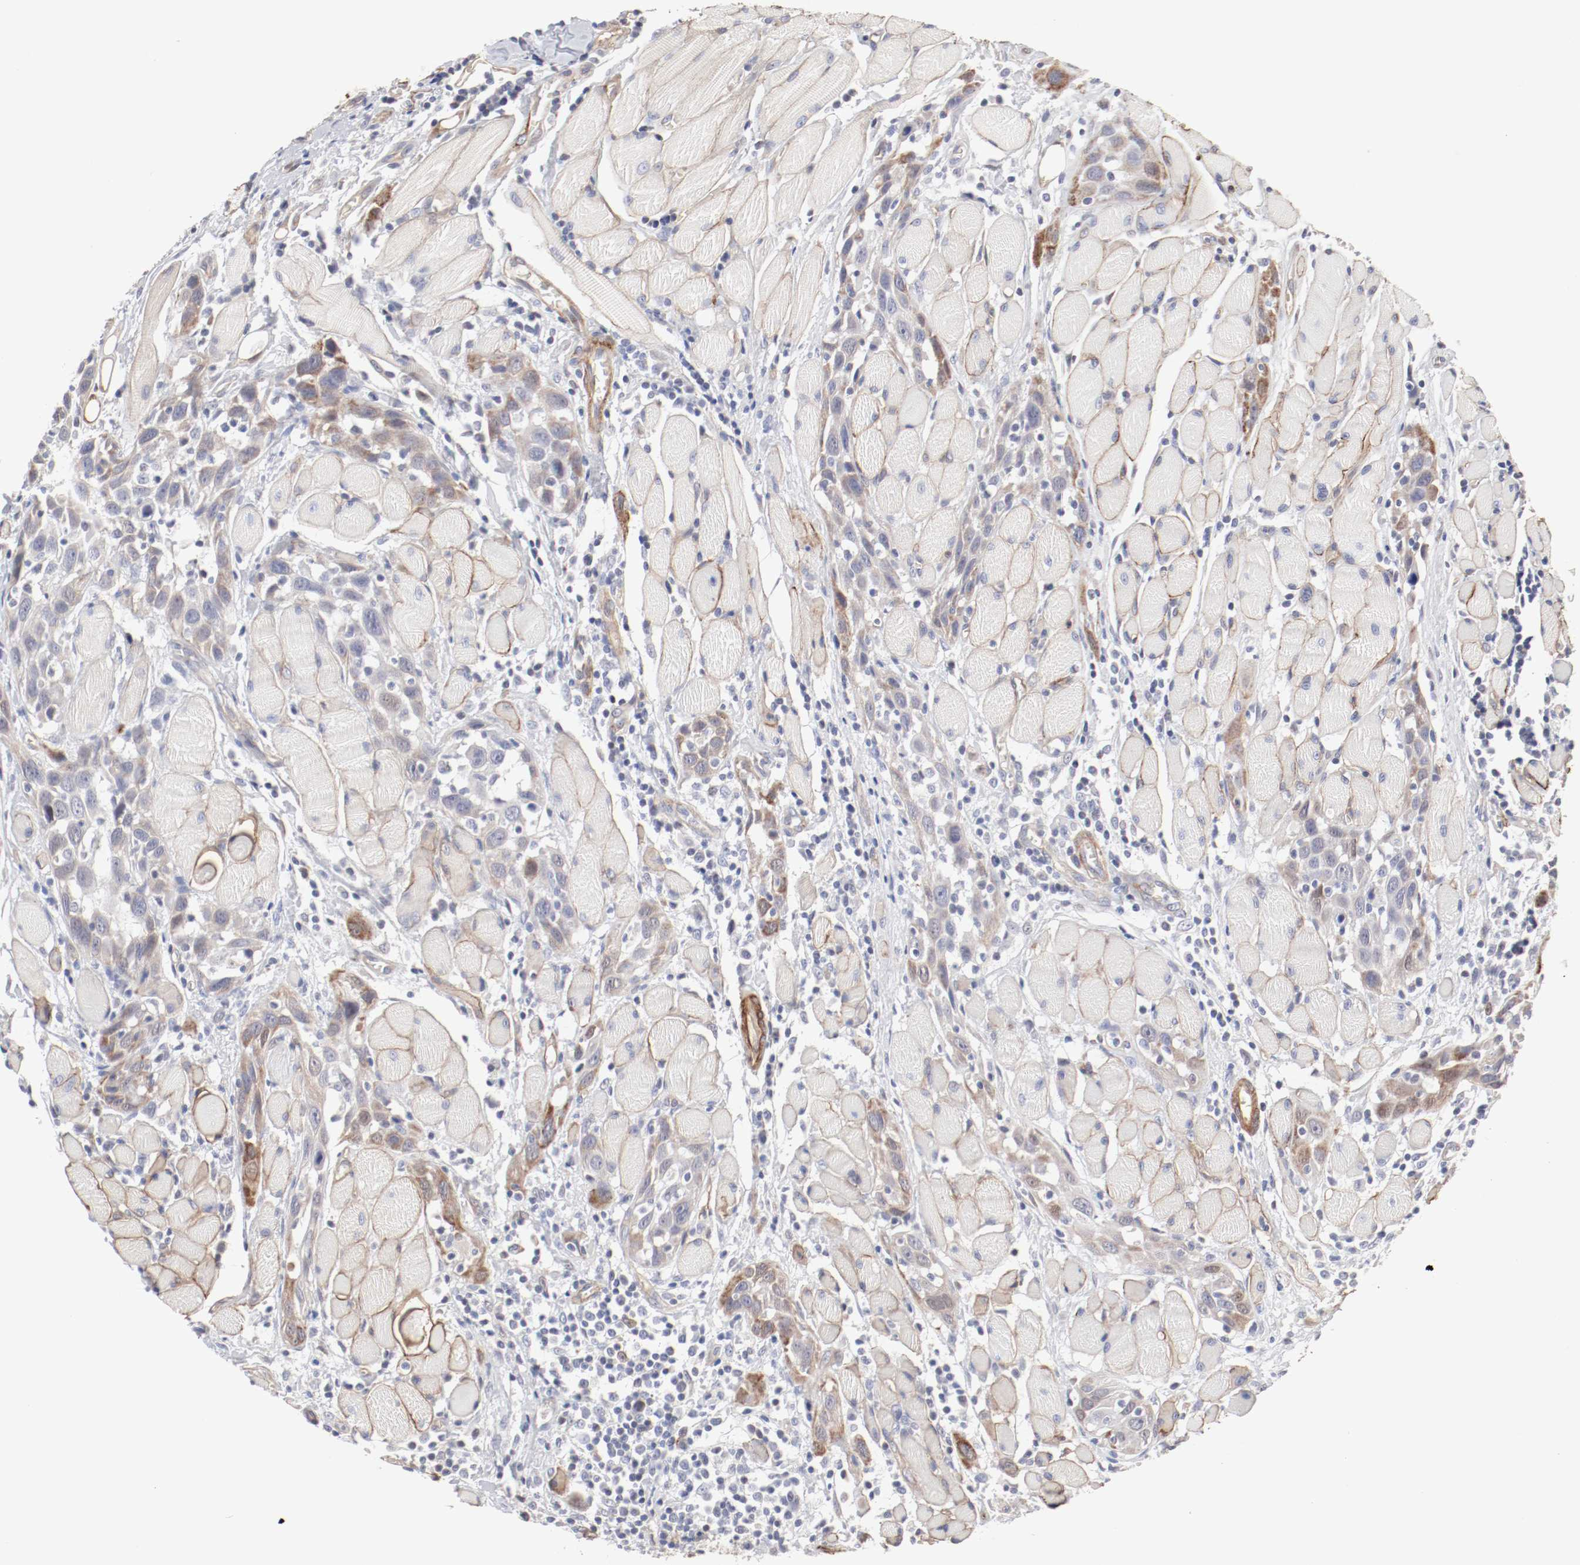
{"staining": {"intensity": "weak", "quantity": "<25%", "location": "cytoplasmic/membranous"}, "tissue": "head and neck cancer", "cell_type": "Tumor cells", "image_type": "cancer", "snomed": [{"axis": "morphology", "description": "Squamous cell carcinoma, NOS"}, {"axis": "topography", "description": "Oral tissue"}, {"axis": "topography", "description": "Head-Neck"}], "caption": "Photomicrograph shows no protein staining in tumor cells of head and neck squamous cell carcinoma tissue.", "gene": "MAGED4", "patient": {"sex": "female", "age": 50}}